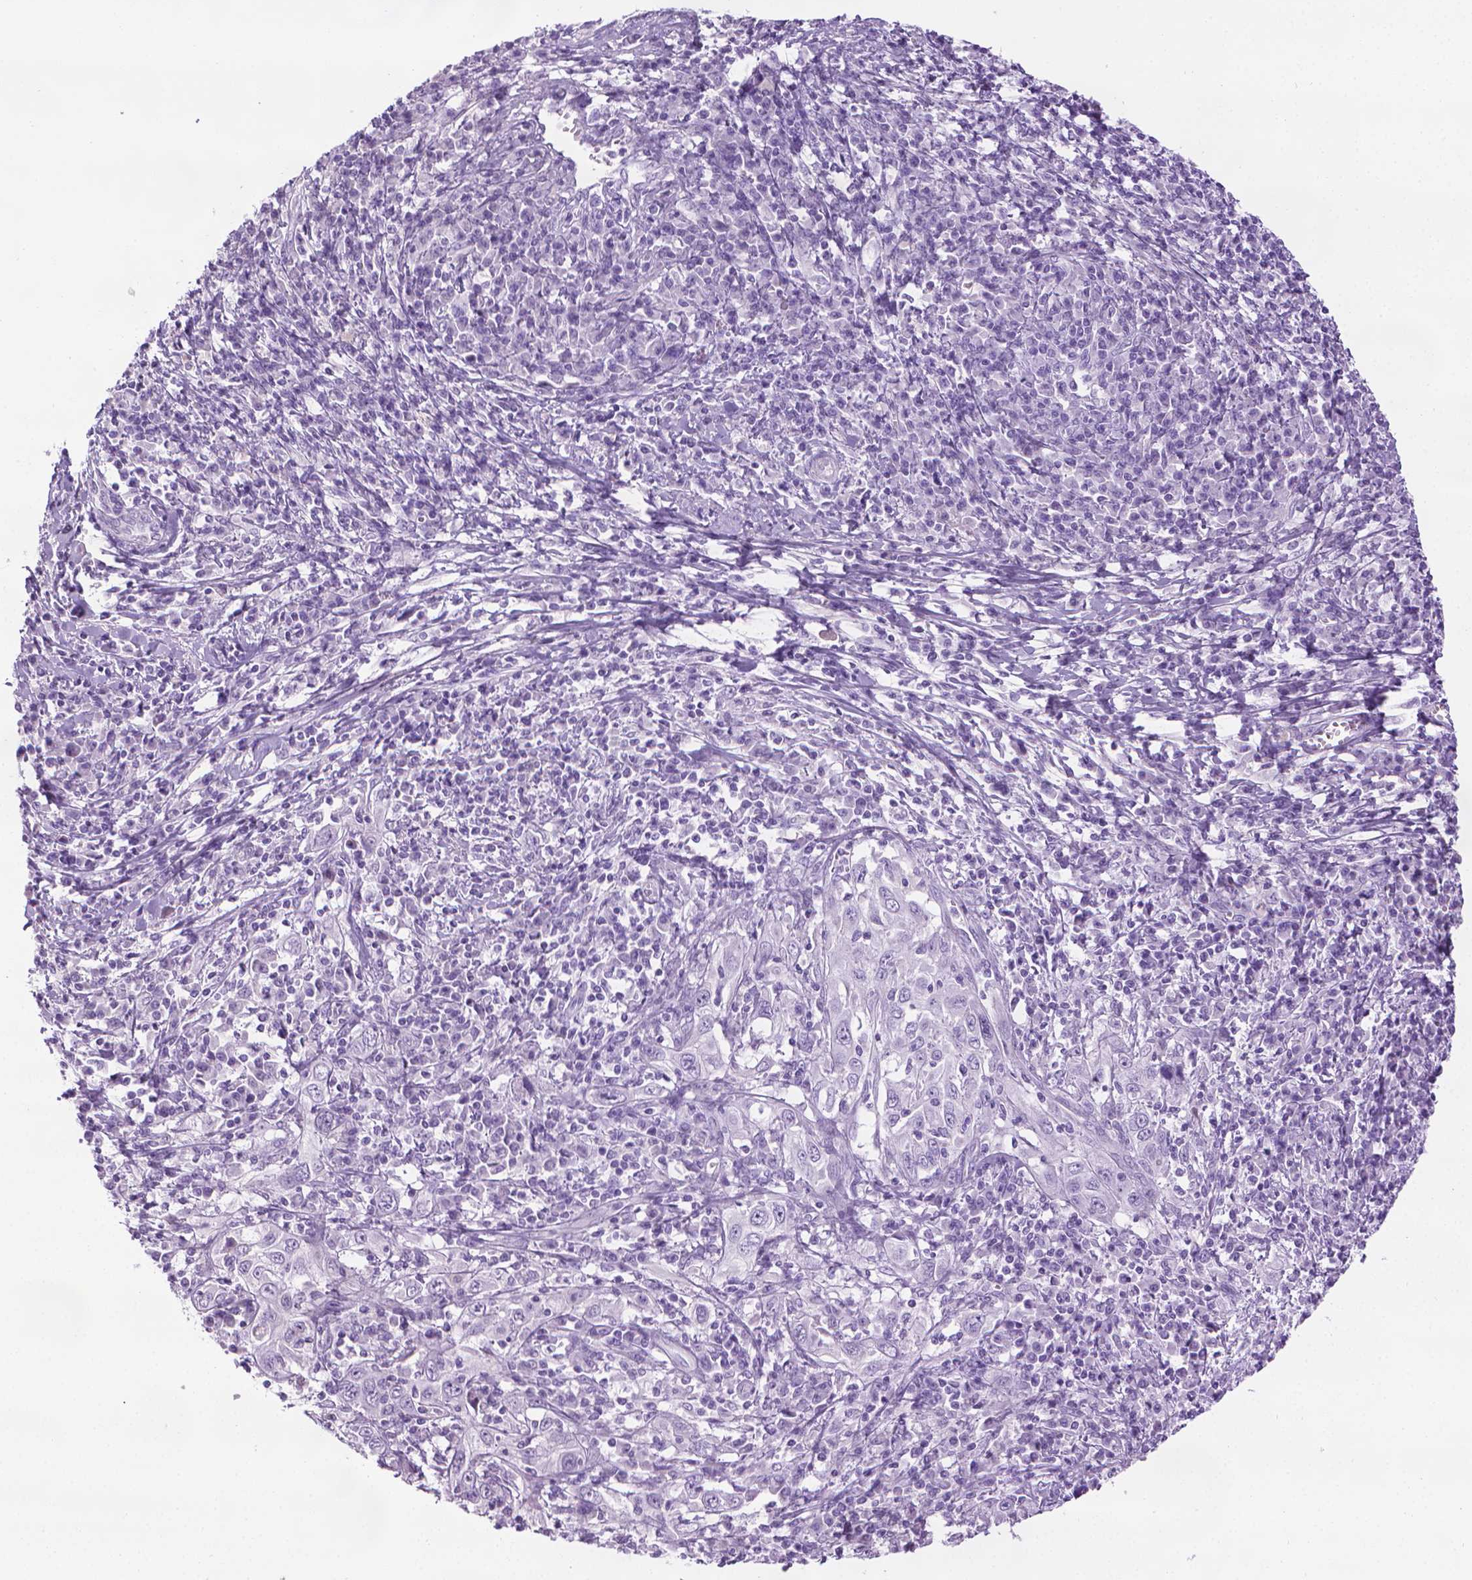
{"staining": {"intensity": "negative", "quantity": "none", "location": "none"}, "tissue": "cervical cancer", "cell_type": "Tumor cells", "image_type": "cancer", "snomed": [{"axis": "morphology", "description": "Squamous cell carcinoma, NOS"}, {"axis": "topography", "description": "Cervix"}], "caption": "An immunohistochemistry photomicrograph of cervical squamous cell carcinoma is shown. There is no staining in tumor cells of cervical squamous cell carcinoma.", "gene": "DNAI7", "patient": {"sex": "female", "age": 46}}